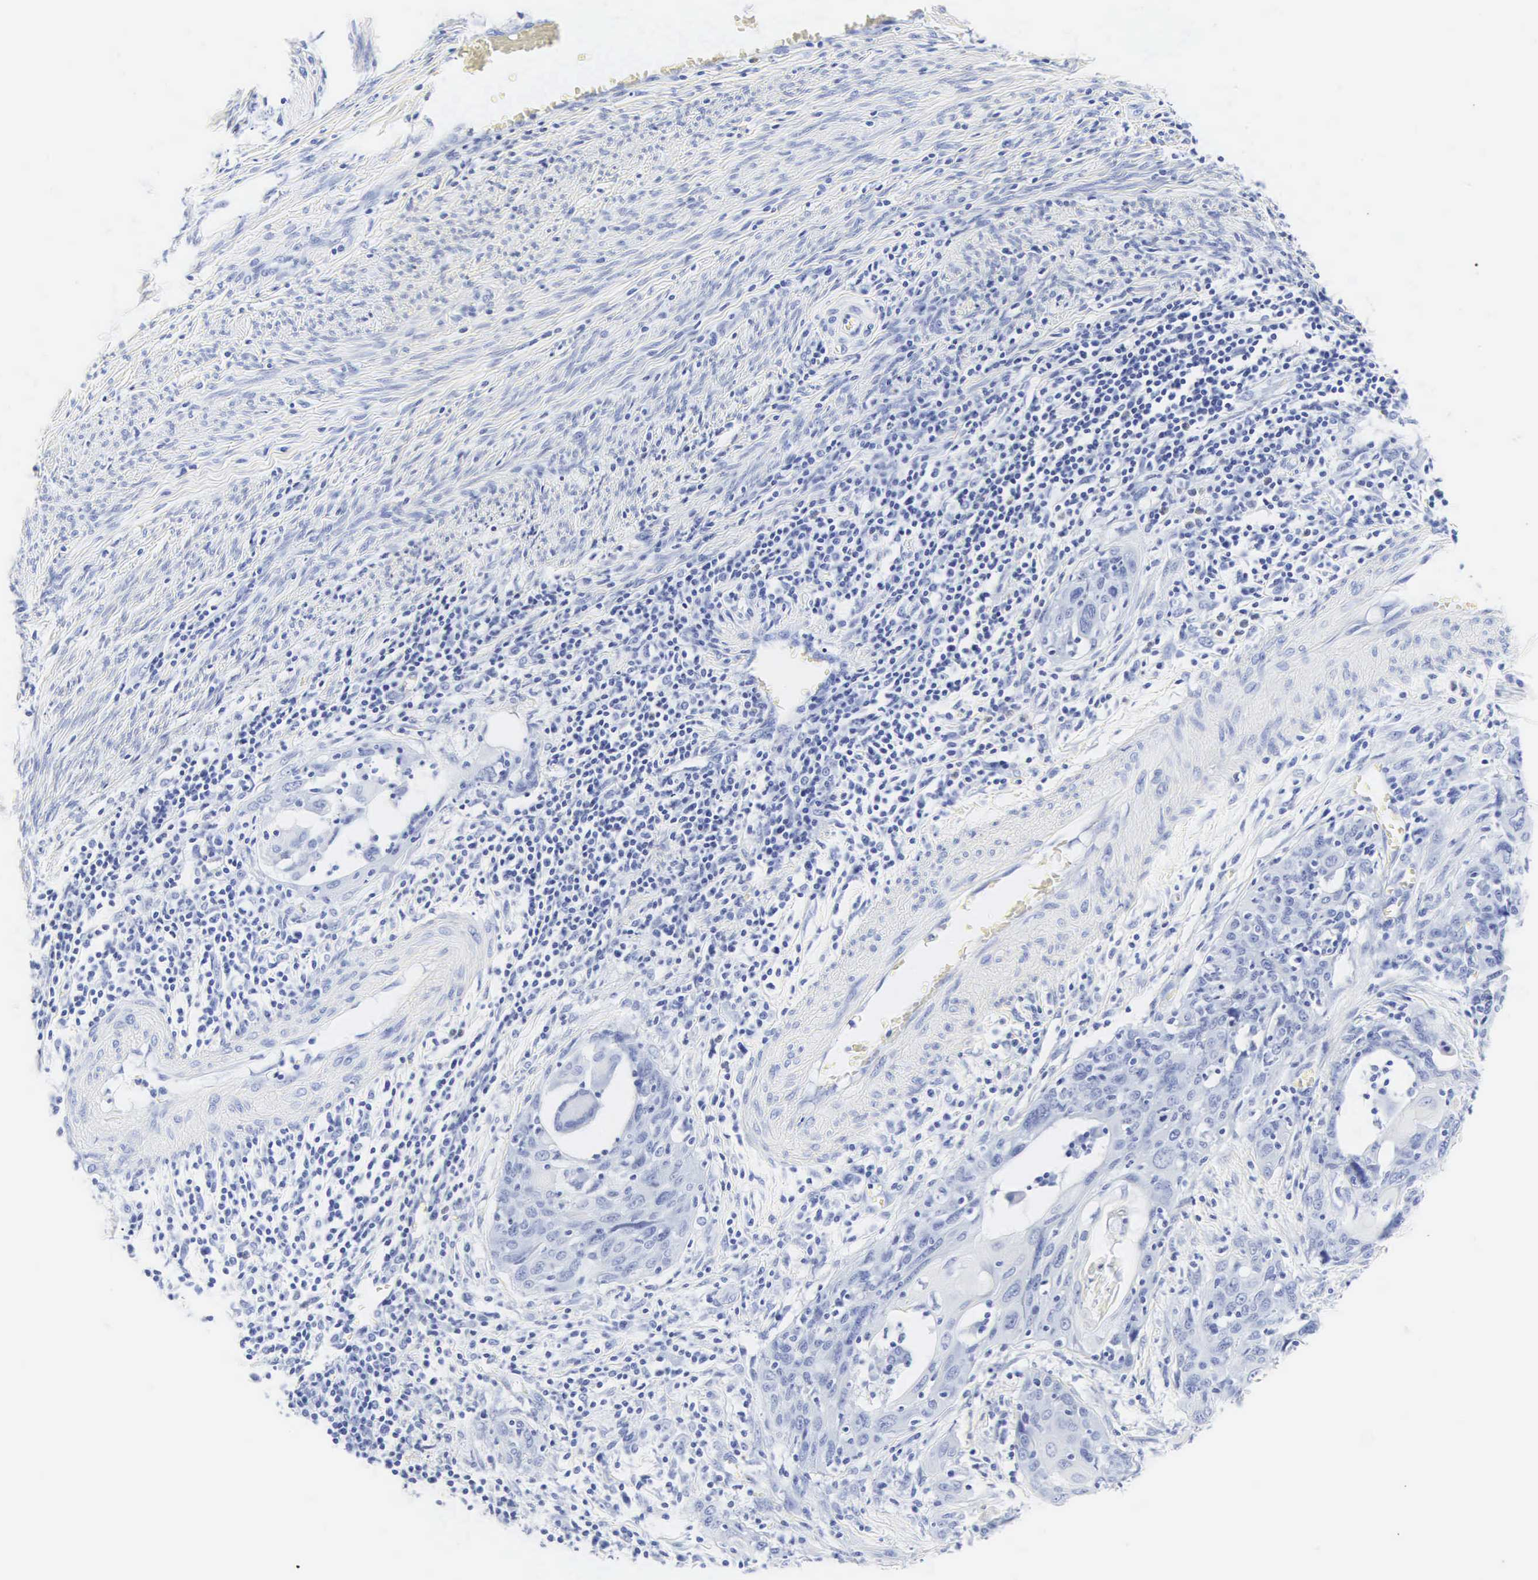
{"staining": {"intensity": "negative", "quantity": "none", "location": "none"}, "tissue": "cervical cancer", "cell_type": "Tumor cells", "image_type": "cancer", "snomed": [{"axis": "morphology", "description": "Squamous cell carcinoma, NOS"}, {"axis": "topography", "description": "Cervix"}], "caption": "Immunohistochemistry histopathology image of squamous cell carcinoma (cervical) stained for a protein (brown), which shows no staining in tumor cells.", "gene": "CGB3", "patient": {"sex": "female", "age": 54}}